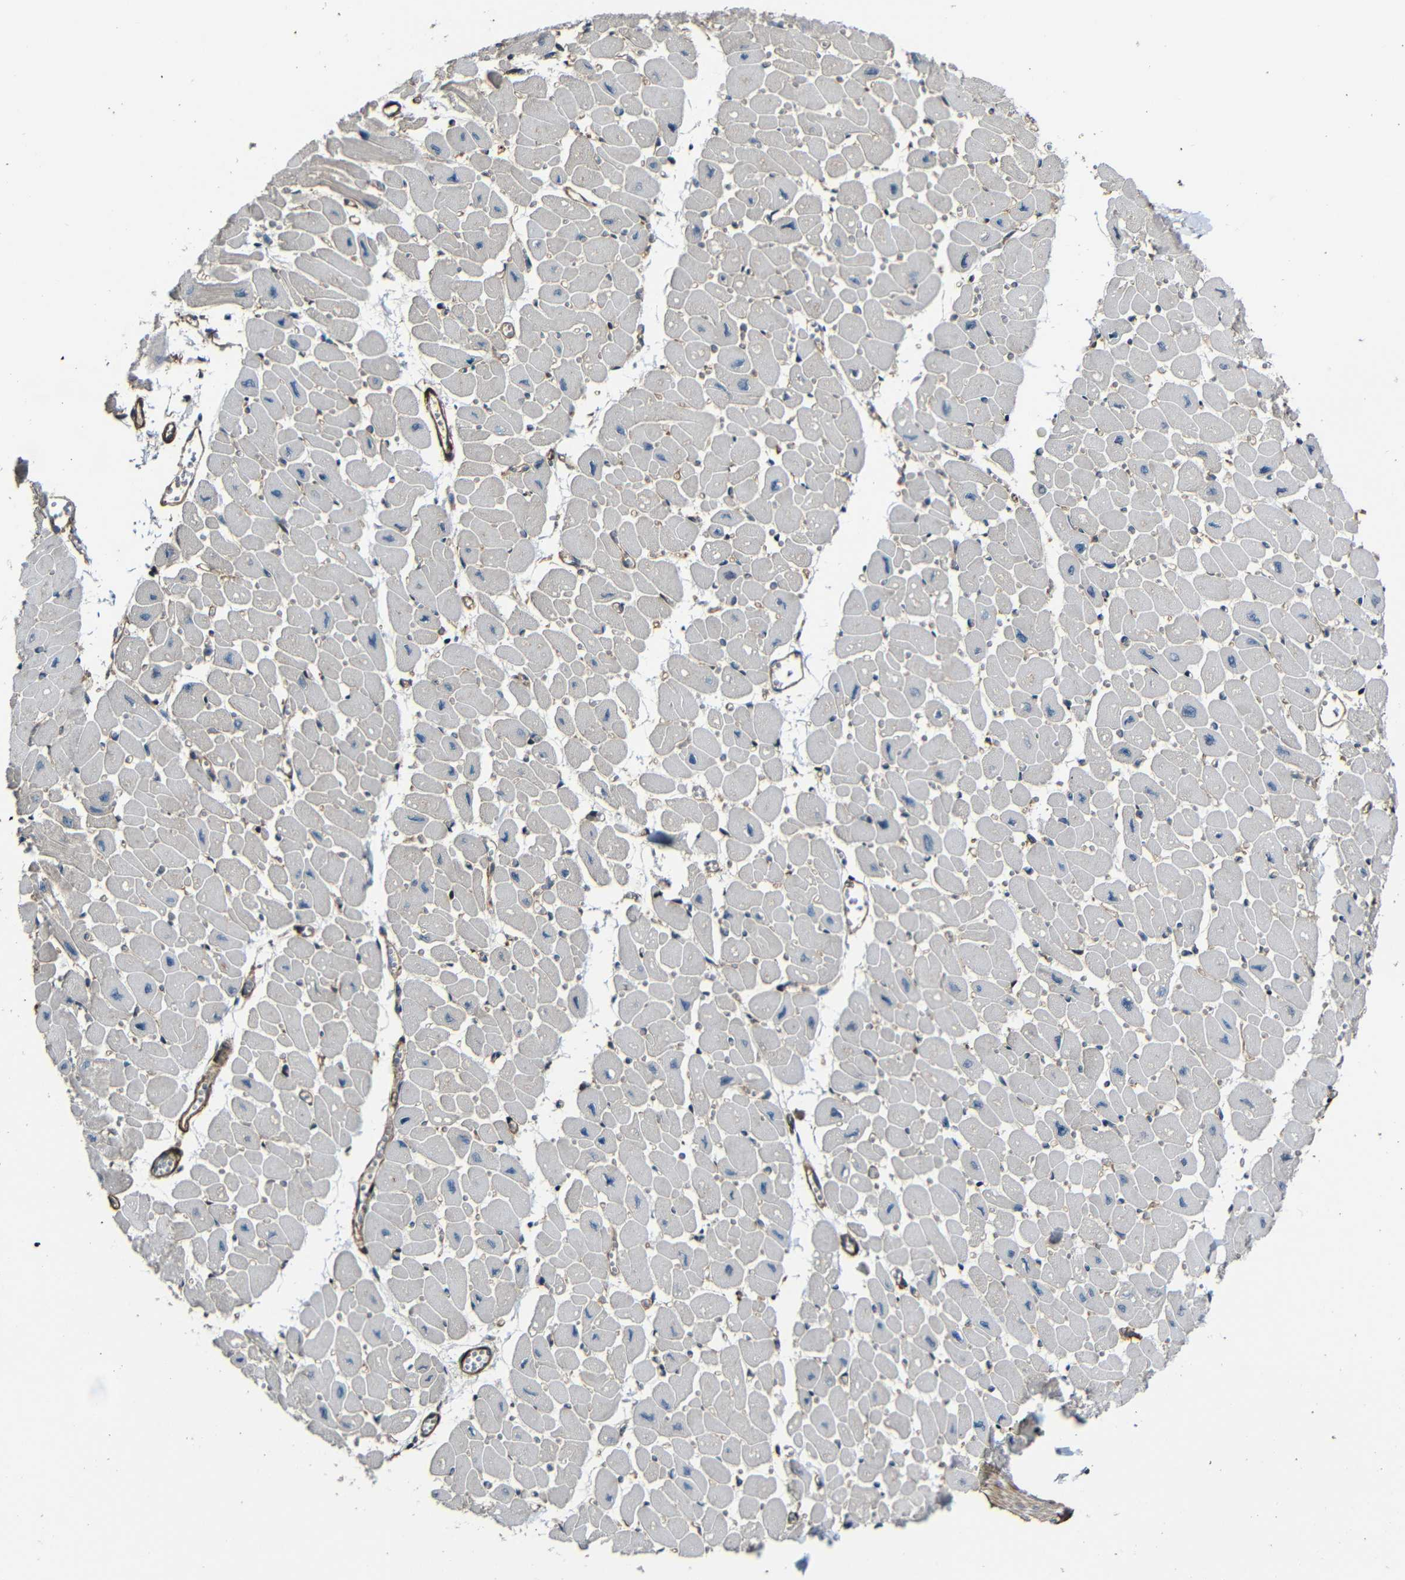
{"staining": {"intensity": "weak", "quantity": "<25%", "location": "cytoplasmic/membranous"}, "tissue": "heart muscle", "cell_type": "Cardiomyocytes", "image_type": "normal", "snomed": [{"axis": "morphology", "description": "Normal tissue, NOS"}, {"axis": "topography", "description": "Heart"}], "caption": "Immunohistochemistry (IHC) photomicrograph of benign human heart muscle stained for a protein (brown), which displays no expression in cardiomyocytes. The staining was performed using DAB (3,3'-diaminobenzidine) to visualize the protein expression in brown, while the nuclei were stained in blue with hematoxylin (Magnification: 20x).", "gene": "RELL1", "patient": {"sex": "female", "age": 54}}